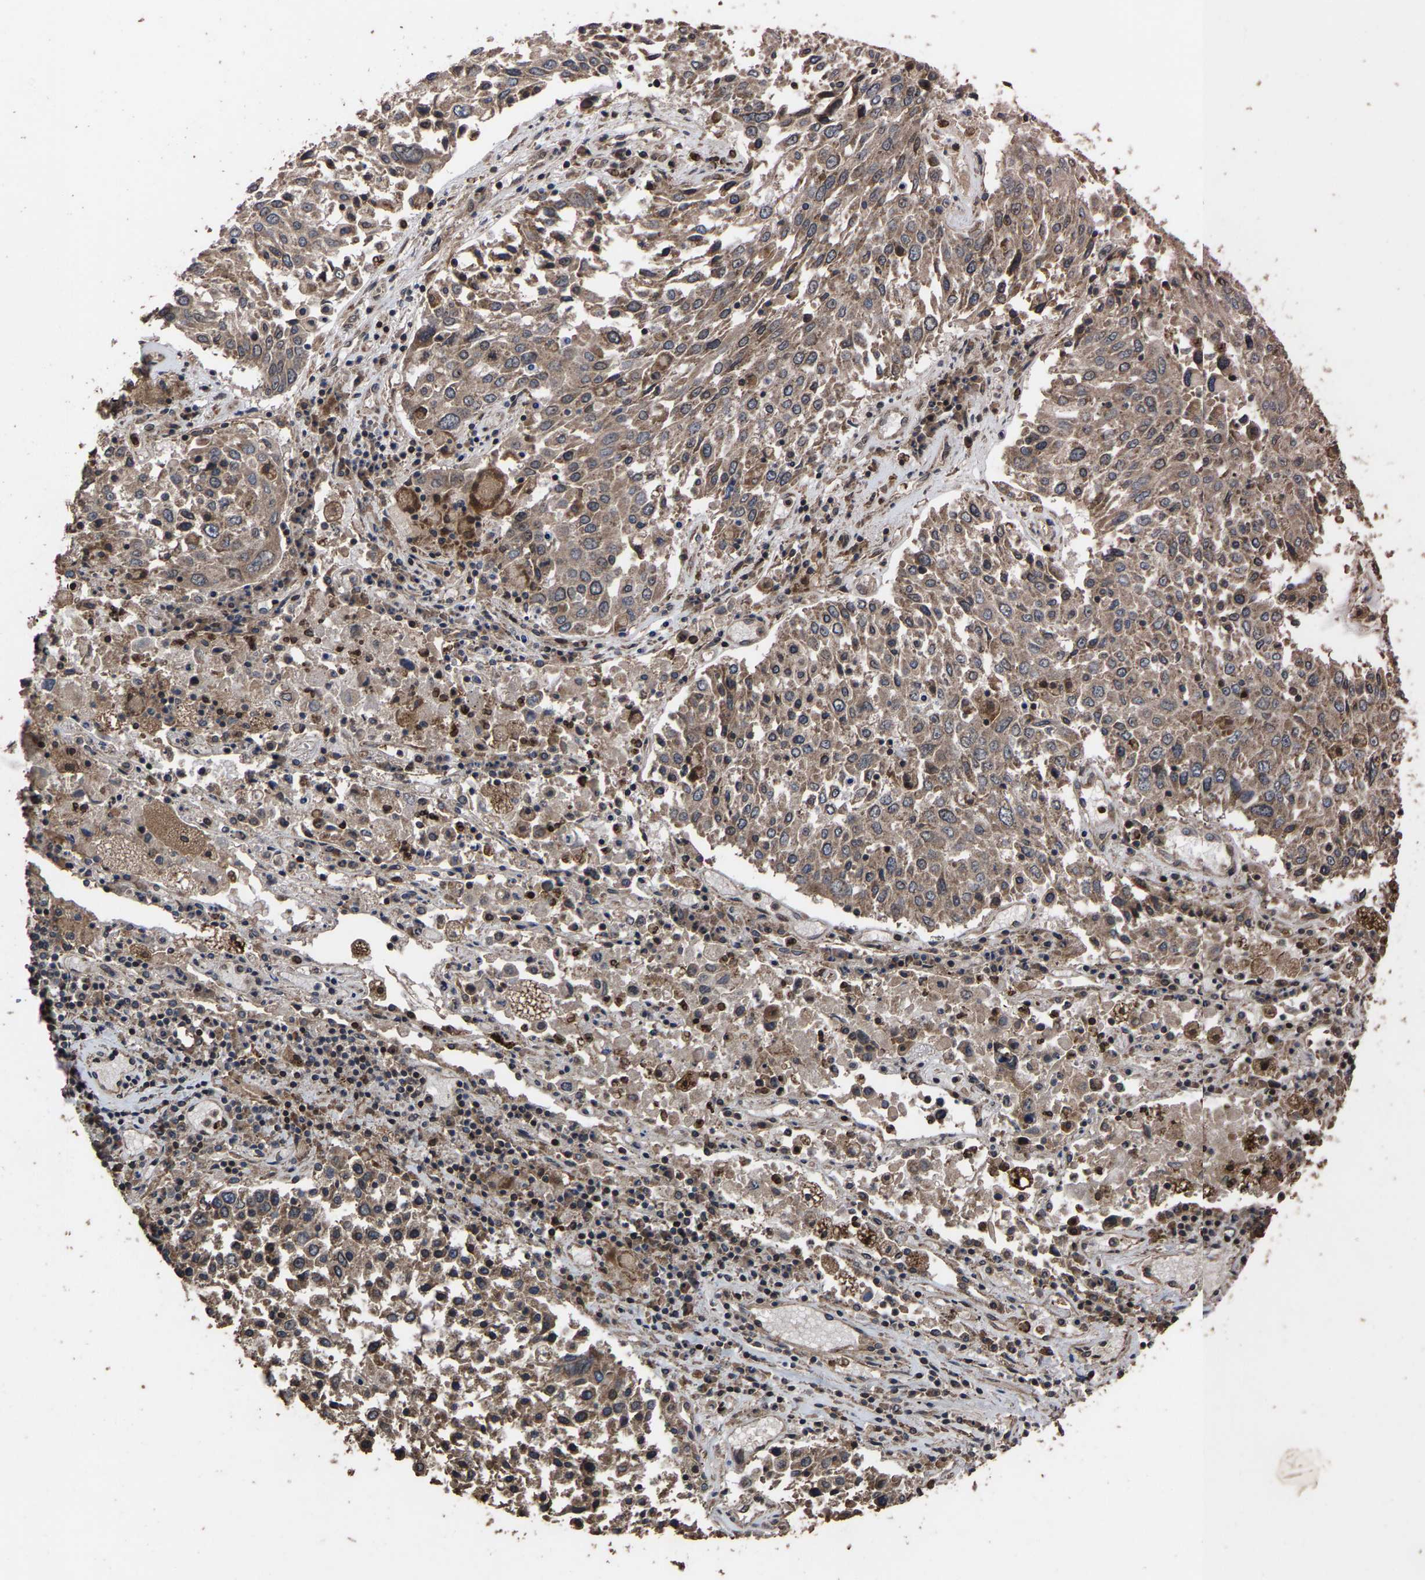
{"staining": {"intensity": "moderate", "quantity": ">75%", "location": "cytoplasmic/membranous"}, "tissue": "lung cancer", "cell_type": "Tumor cells", "image_type": "cancer", "snomed": [{"axis": "morphology", "description": "Squamous cell carcinoma, NOS"}, {"axis": "topography", "description": "Lung"}], "caption": "This micrograph shows immunohistochemistry (IHC) staining of lung squamous cell carcinoma, with medium moderate cytoplasmic/membranous positivity in approximately >75% of tumor cells.", "gene": "HAUS6", "patient": {"sex": "male", "age": 65}}